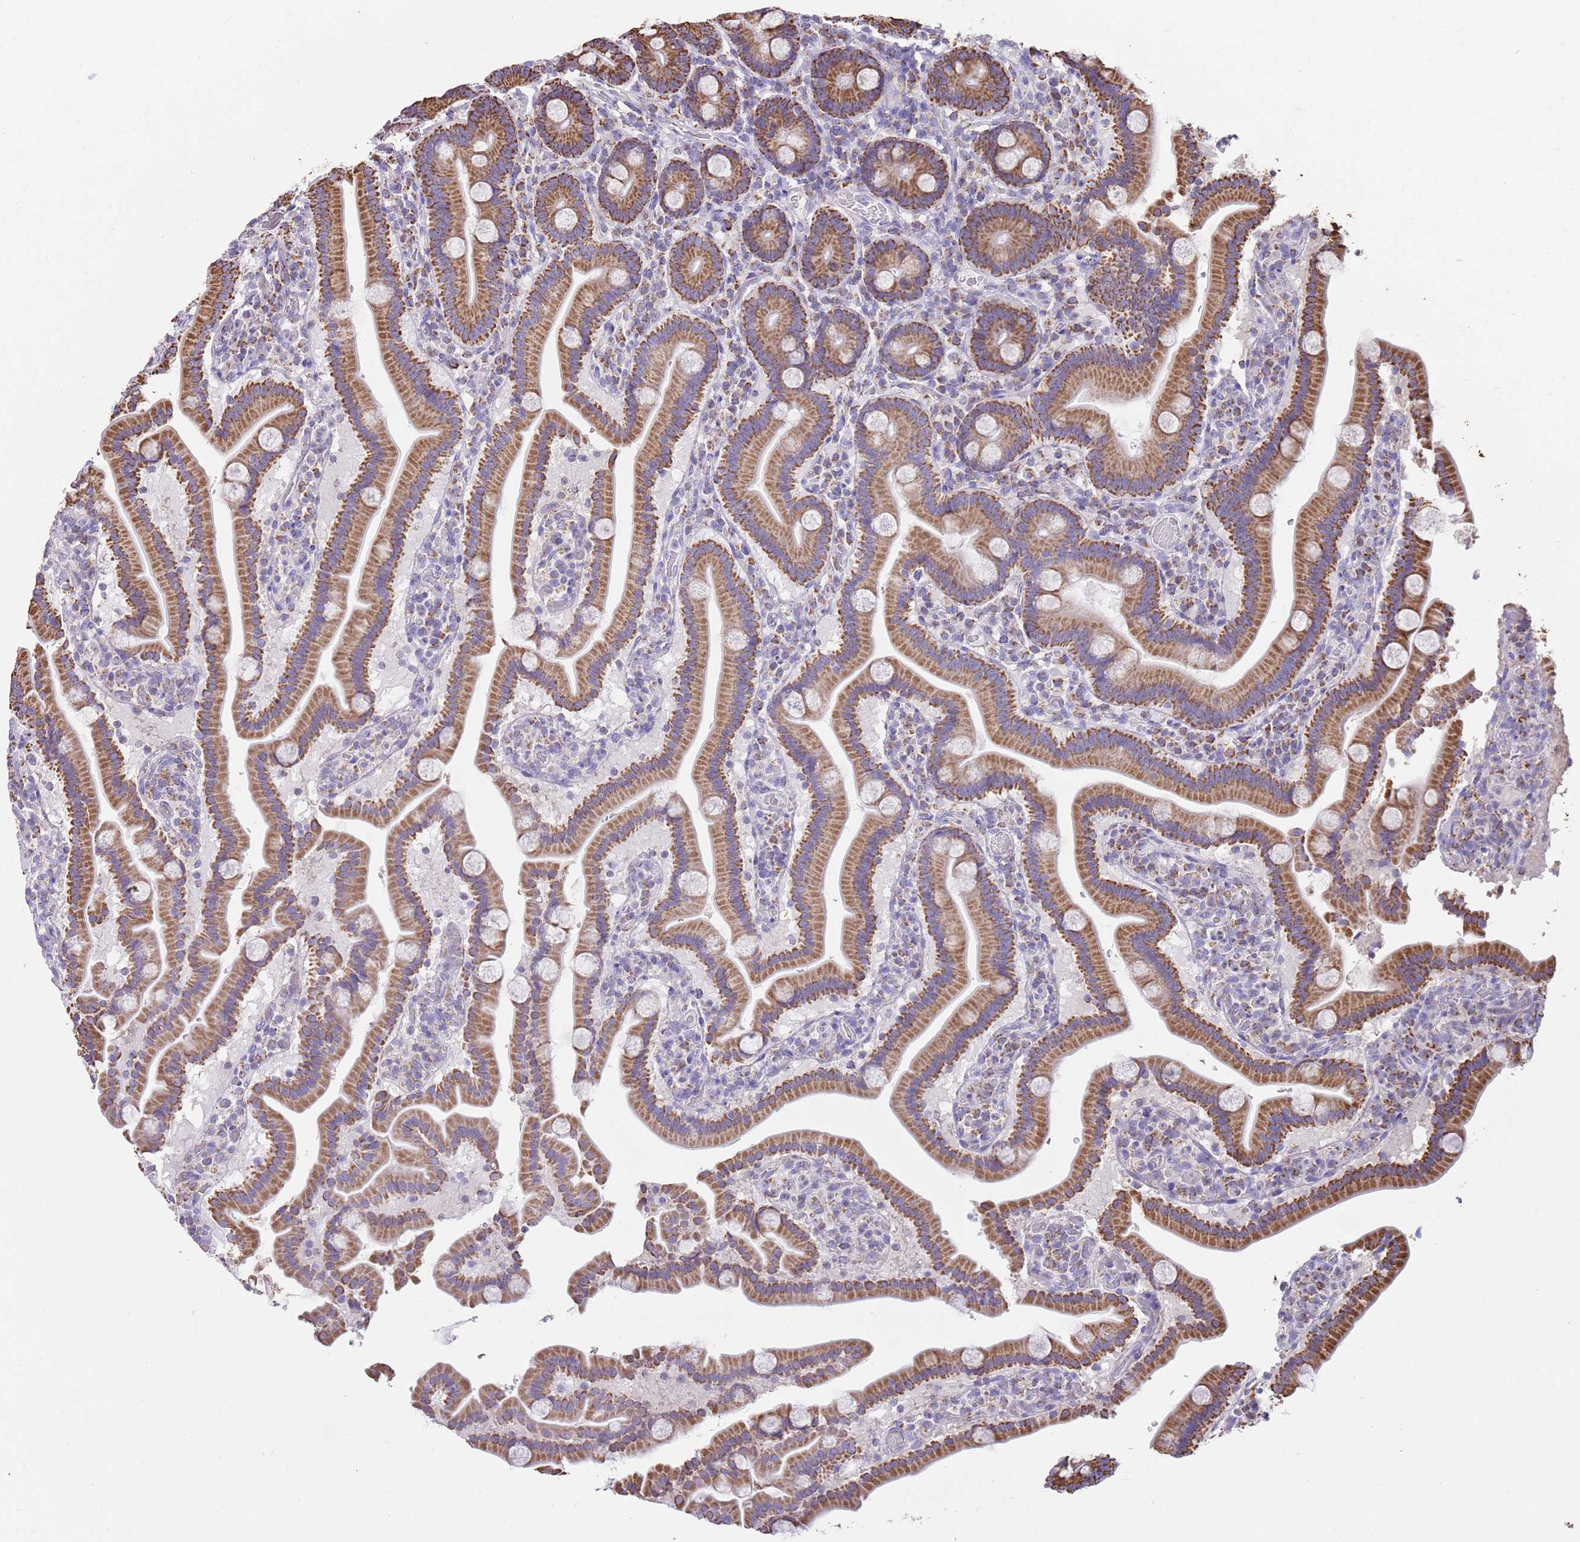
{"staining": {"intensity": "strong", "quantity": ">75%", "location": "cytoplasmic/membranous"}, "tissue": "duodenum", "cell_type": "Glandular cells", "image_type": "normal", "snomed": [{"axis": "morphology", "description": "Normal tissue, NOS"}, {"axis": "topography", "description": "Duodenum"}], "caption": "Human duodenum stained for a protein (brown) demonstrates strong cytoplasmic/membranous positive staining in about >75% of glandular cells.", "gene": "TTLL1", "patient": {"sex": "male", "age": 55}}